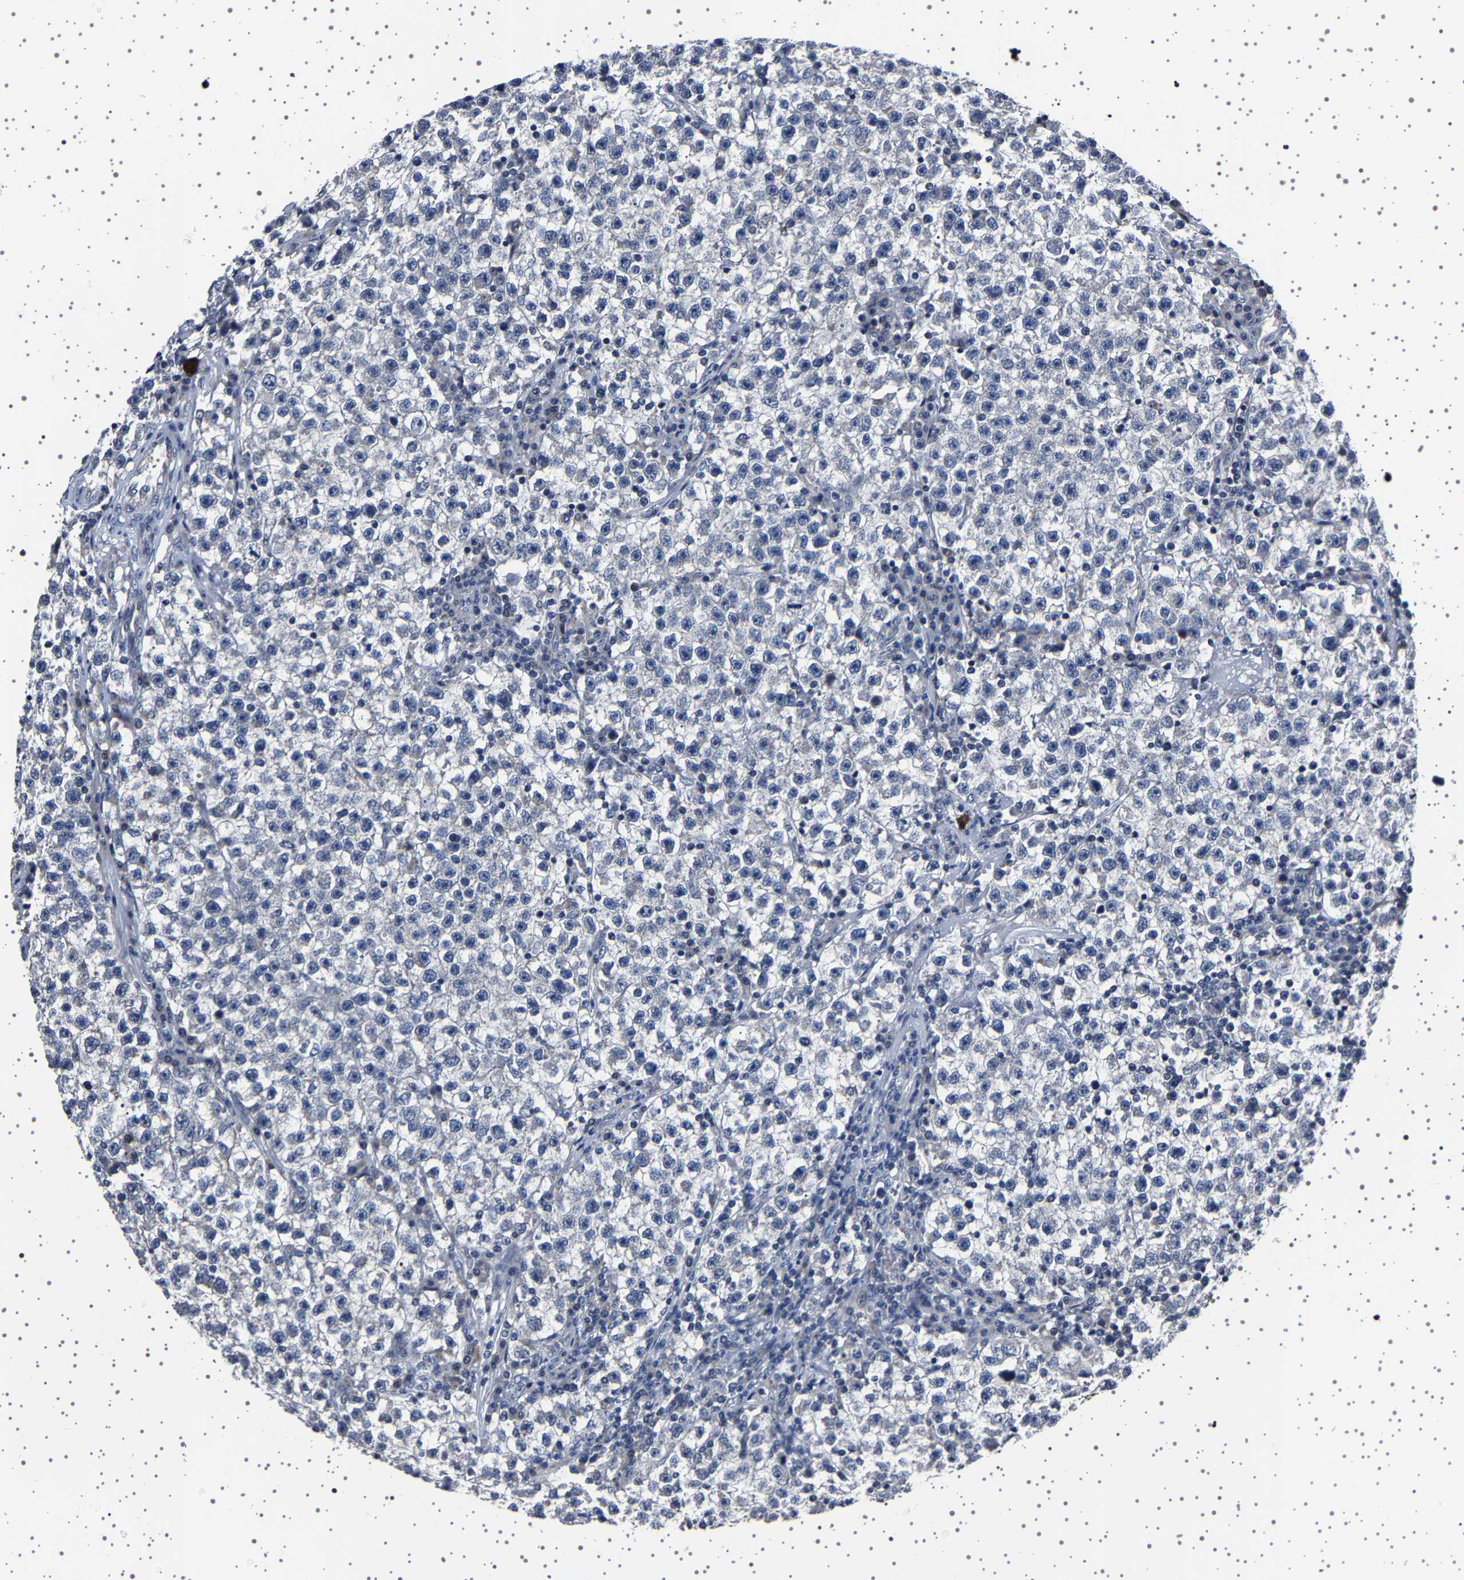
{"staining": {"intensity": "negative", "quantity": "none", "location": "none"}, "tissue": "testis cancer", "cell_type": "Tumor cells", "image_type": "cancer", "snomed": [{"axis": "morphology", "description": "Seminoma, NOS"}, {"axis": "topography", "description": "Testis"}], "caption": "There is no significant staining in tumor cells of seminoma (testis). The staining is performed using DAB (3,3'-diaminobenzidine) brown chromogen with nuclei counter-stained in using hematoxylin.", "gene": "IL10RB", "patient": {"sex": "male", "age": 22}}